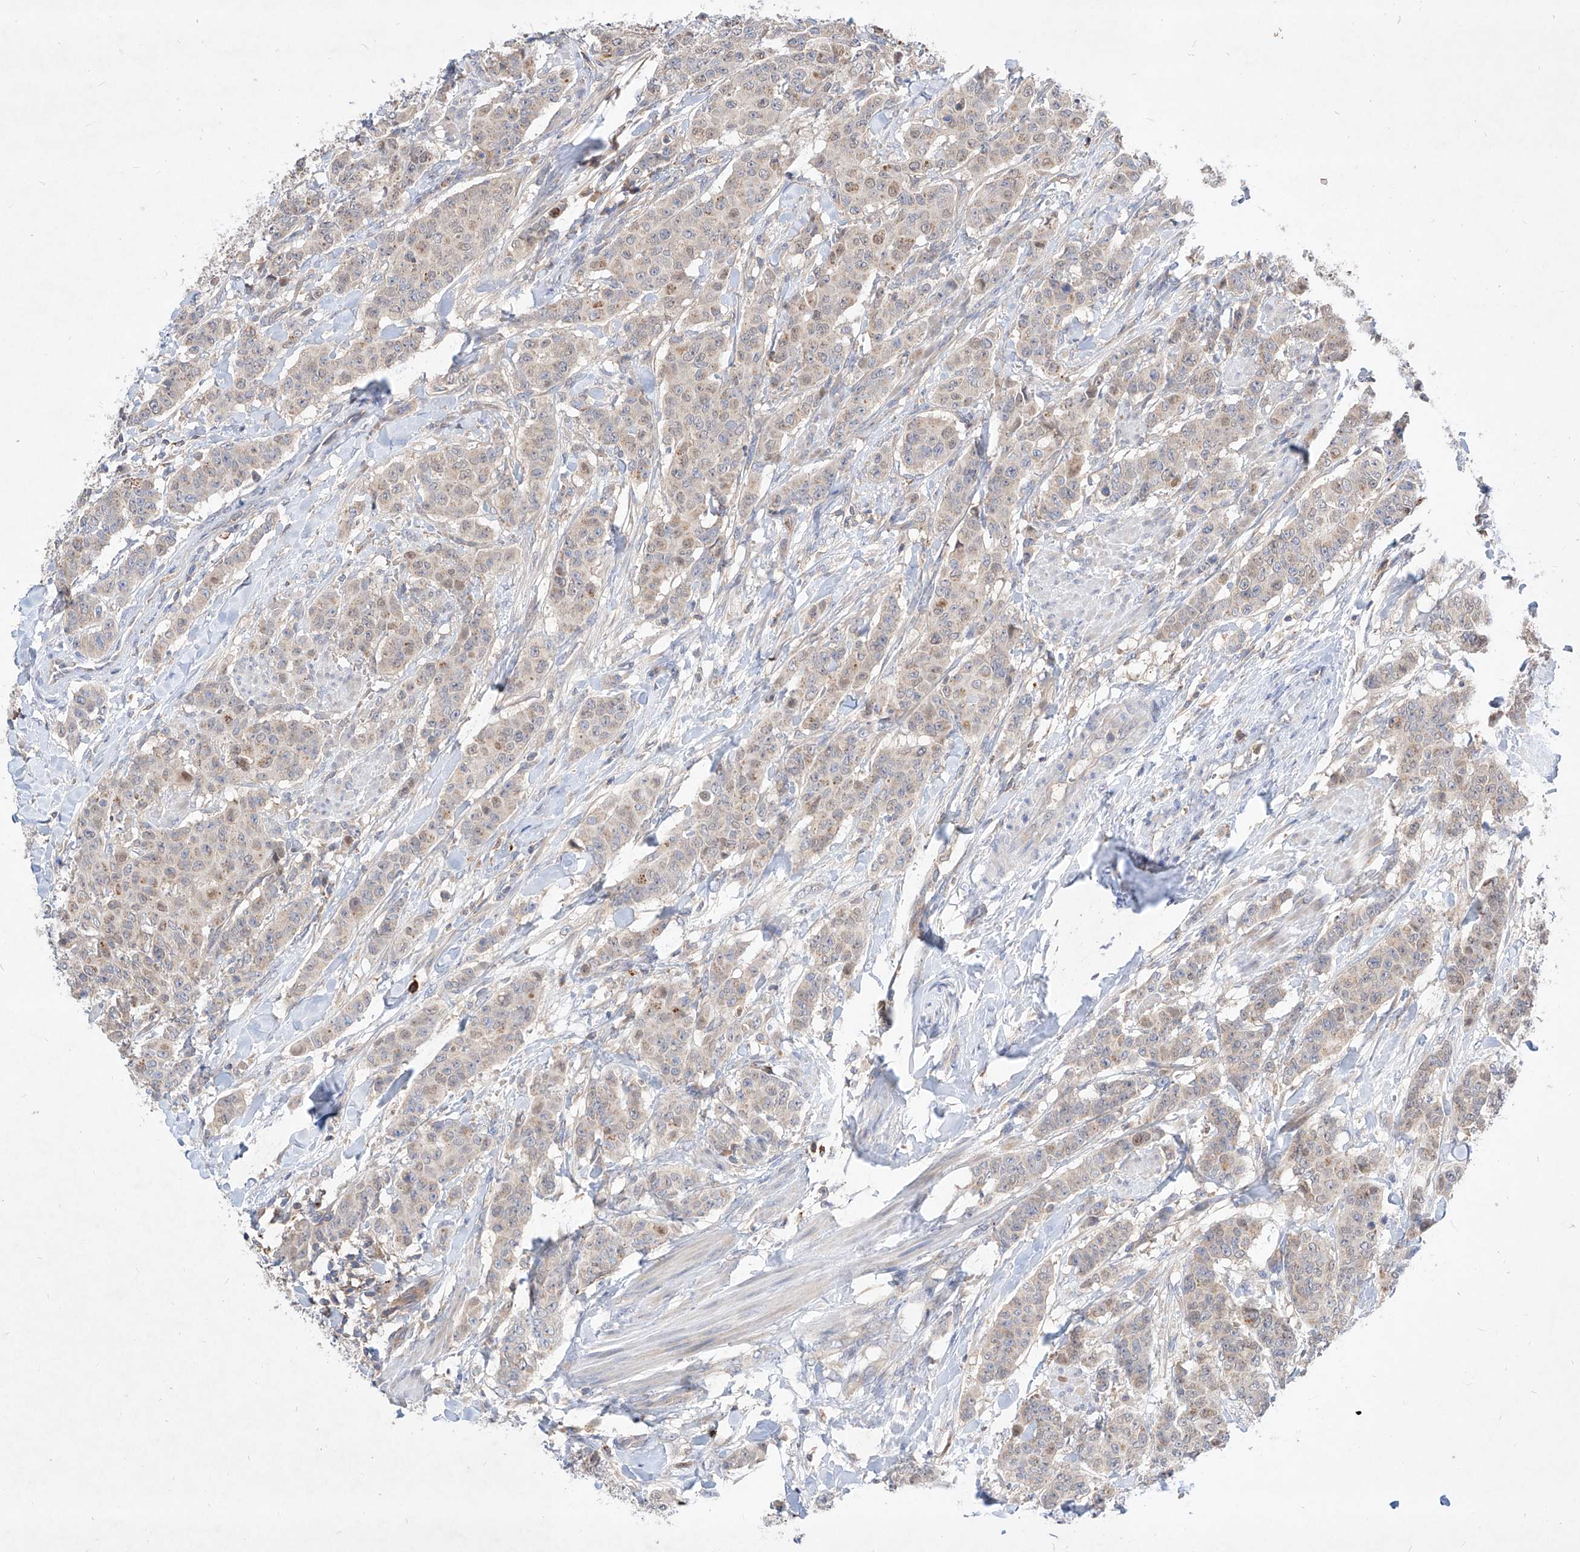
{"staining": {"intensity": "weak", "quantity": "<25%", "location": "cytoplasmic/membranous,nuclear"}, "tissue": "breast cancer", "cell_type": "Tumor cells", "image_type": "cancer", "snomed": [{"axis": "morphology", "description": "Duct carcinoma"}, {"axis": "topography", "description": "Breast"}], "caption": "The image exhibits no staining of tumor cells in breast invasive ductal carcinoma.", "gene": "TSNAX", "patient": {"sex": "female", "age": 40}}